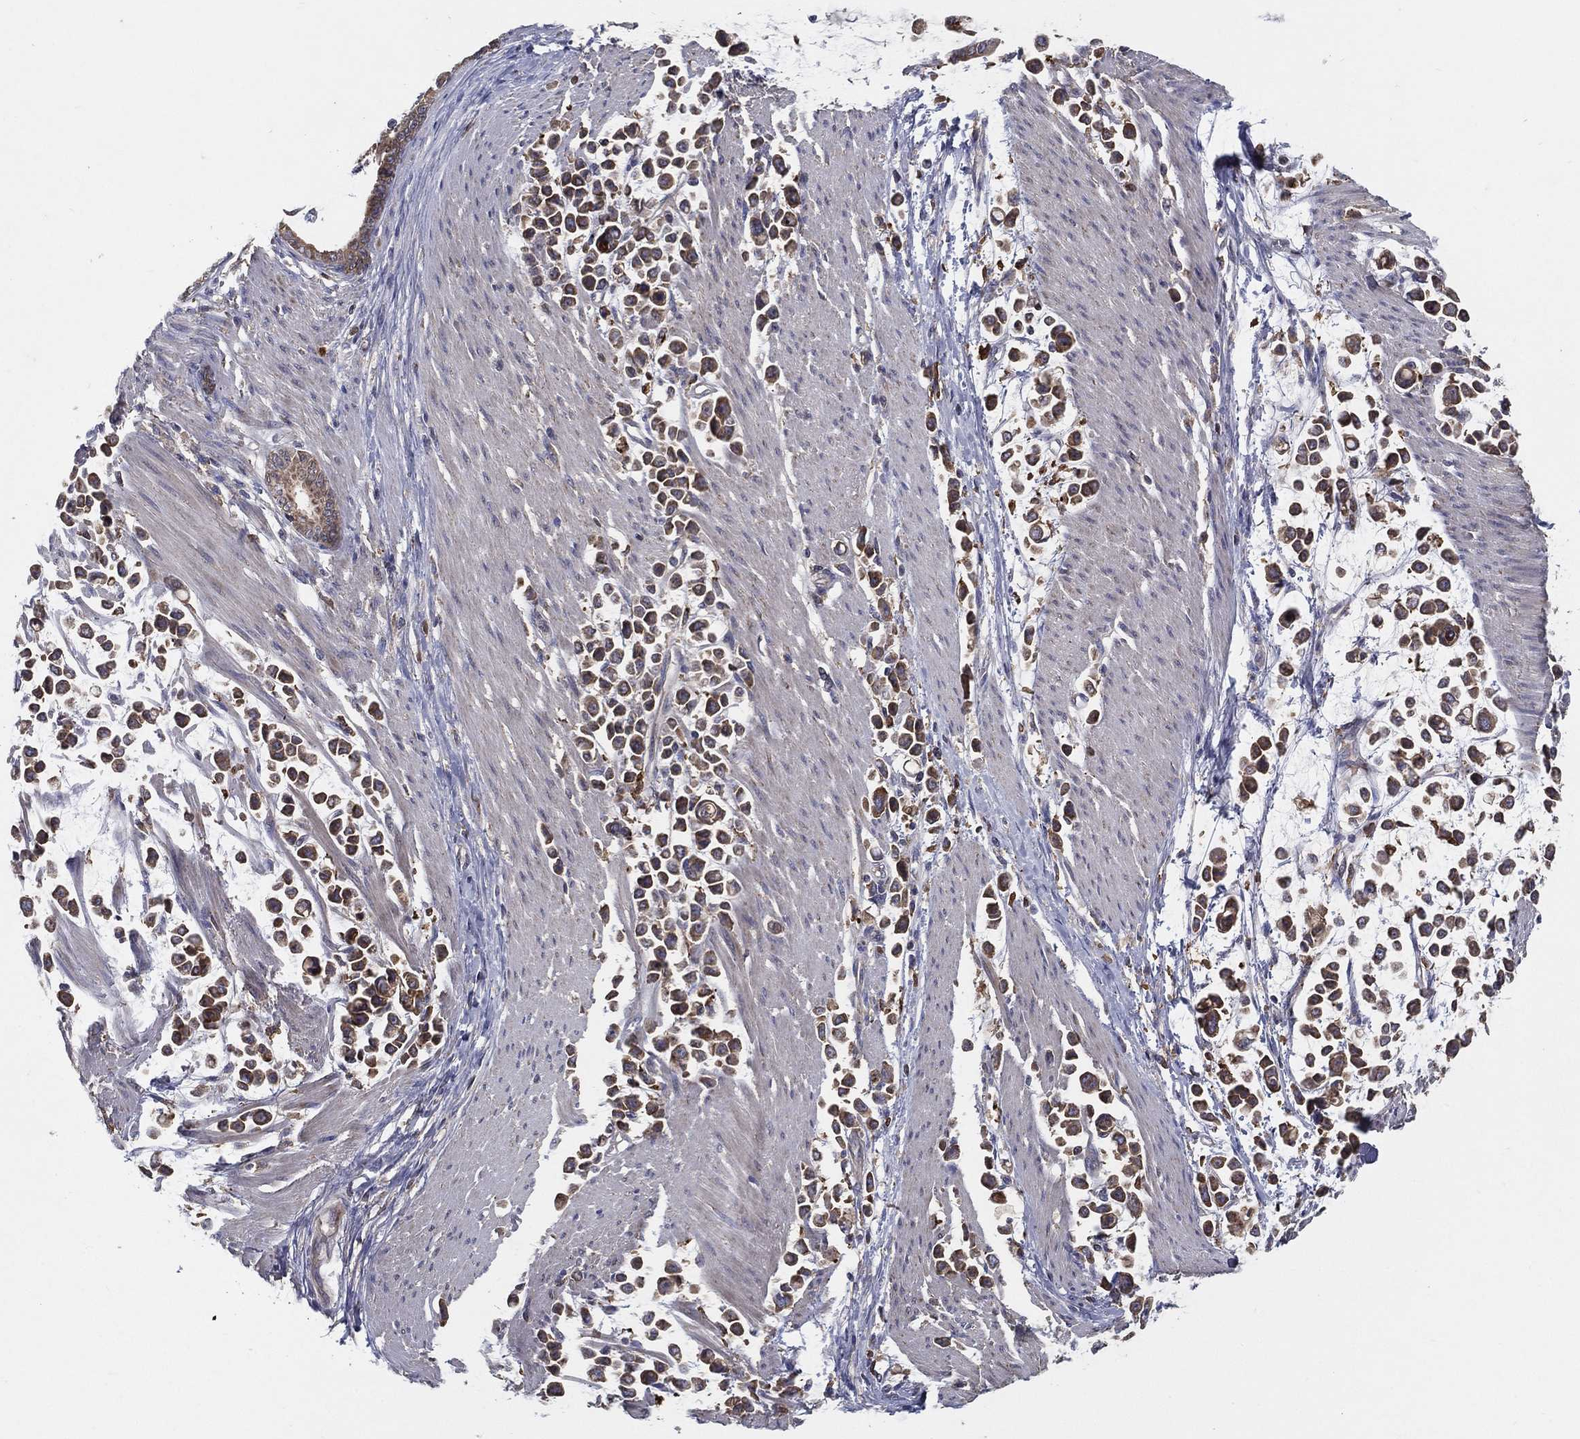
{"staining": {"intensity": "moderate", "quantity": ">75%", "location": "cytoplasmic/membranous"}, "tissue": "stomach cancer", "cell_type": "Tumor cells", "image_type": "cancer", "snomed": [{"axis": "morphology", "description": "Adenocarcinoma, NOS"}, {"axis": "topography", "description": "Stomach"}], "caption": "High-magnification brightfield microscopy of adenocarcinoma (stomach) stained with DAB (brown) and counterstained with hematoxylin (blue). tumor cells exhibit moderate cytoplasmic/membranous staining is present in about>75% of cells.", "gene": "MT-ND1", "patient": {"sex": "male", "age": 82}}